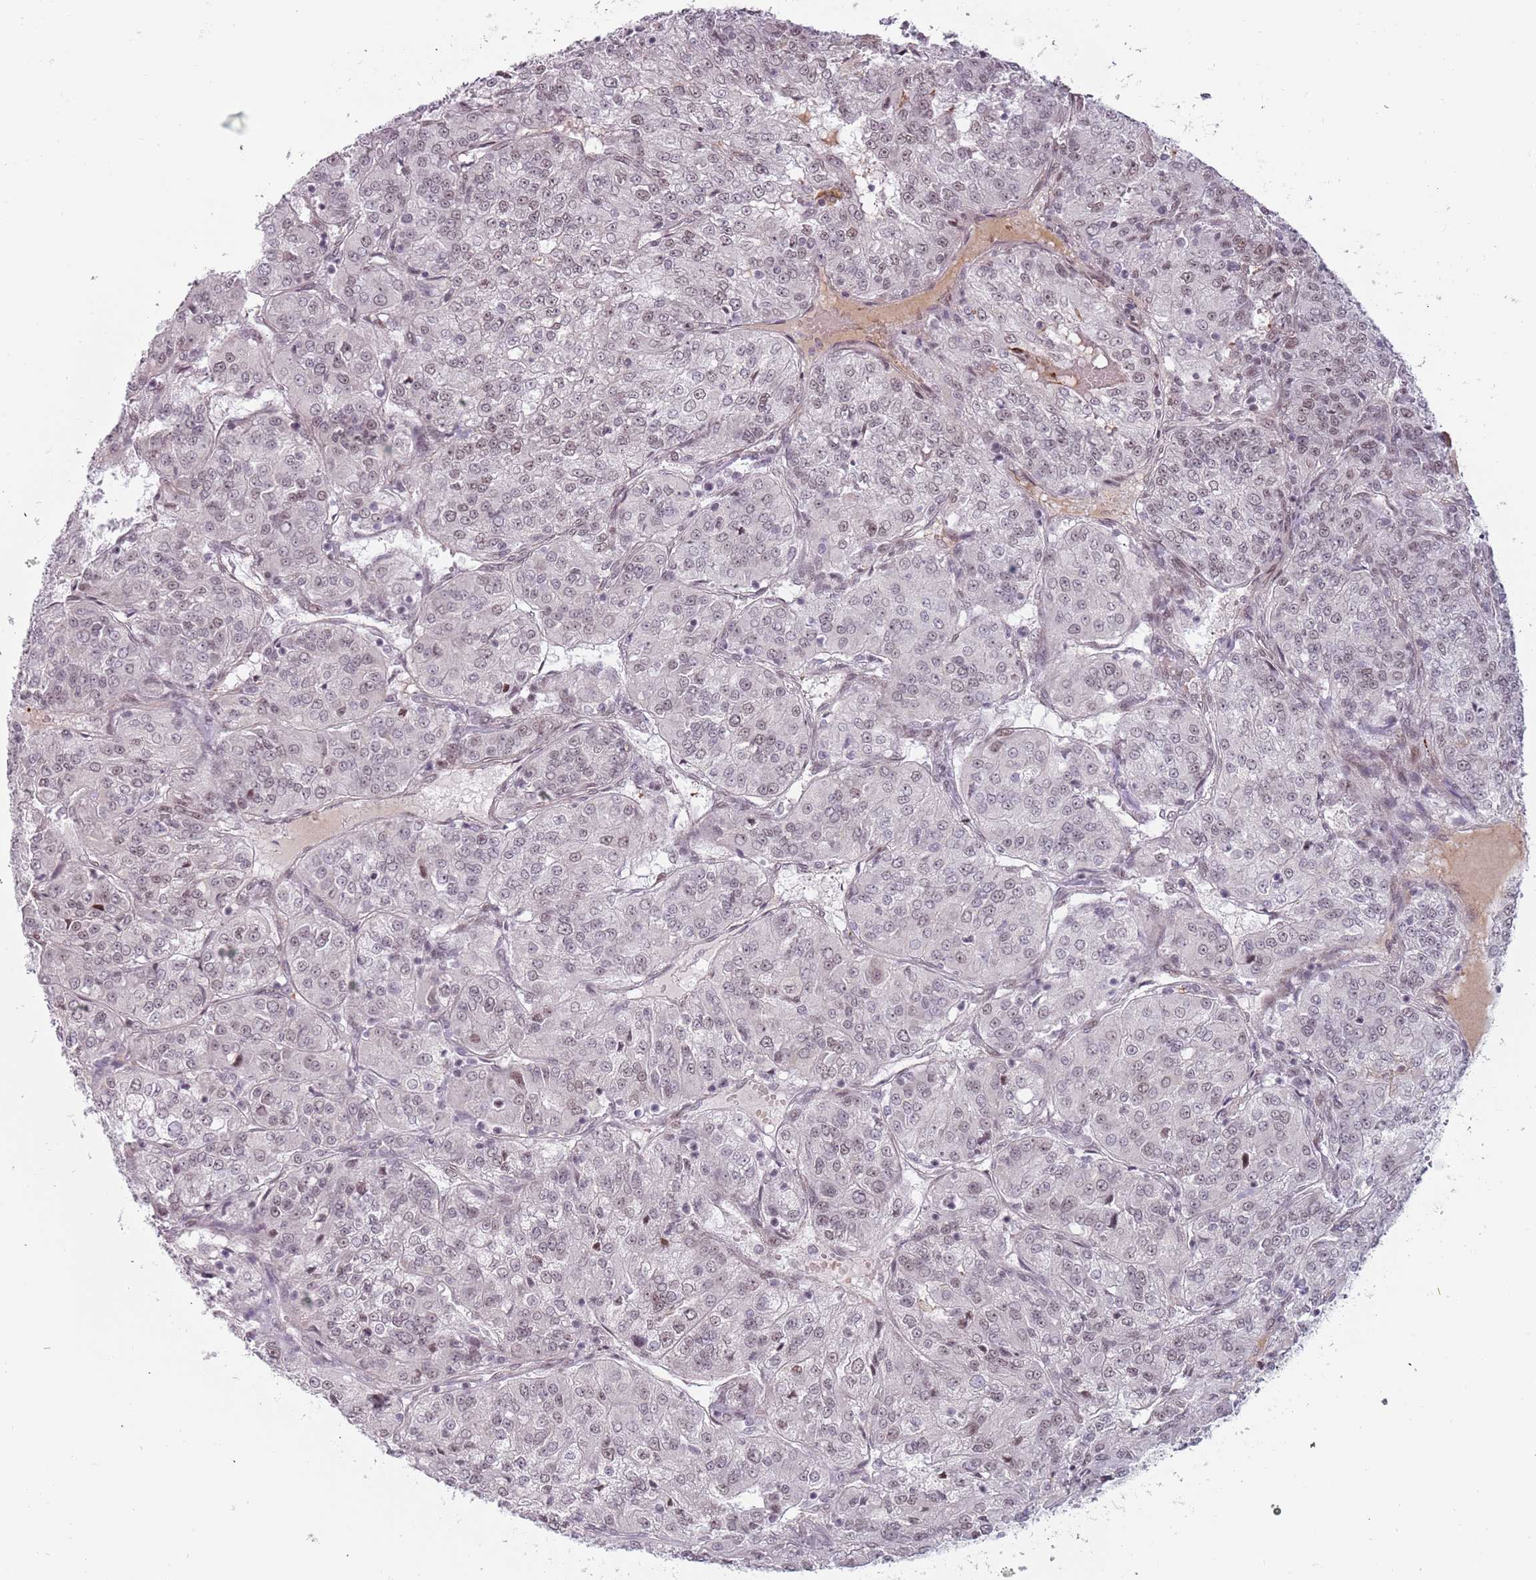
{"staining": {"intensity": "weak", "quantity": "25%-75%", "location": "nuclear"}, "tissue": "renal cancer", "cell_type": "Tumor cells", "image_type": "cancer", "snomed": [{"axis": "morphology", "description": "Adenocarcinoma, NOS"}, {"axis": "topography", "description": "Kidney"}], "caption": "Weak nuclear staining for a protein is appreciated in about 25%-75% of tumor cells of renal adenocarcinoma using IHC.", "gene": "REXO4", "patient": {"sex": "female", "age": 63}}